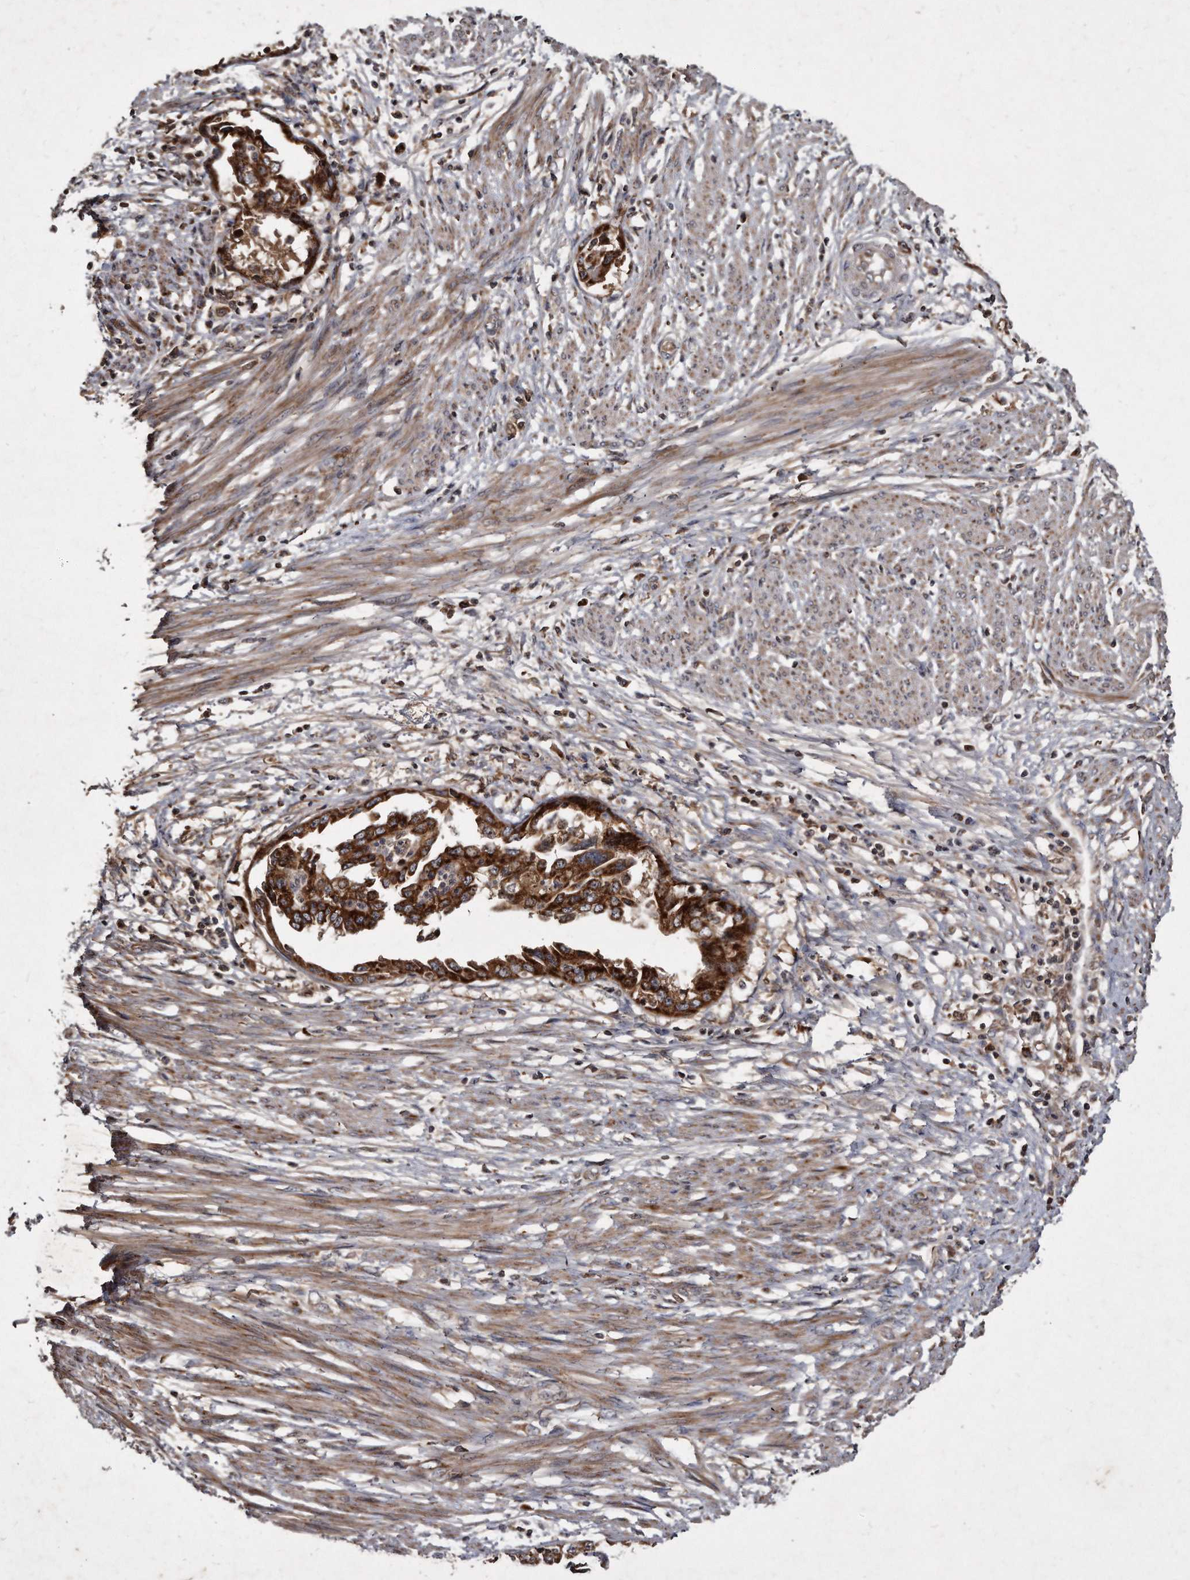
{"staining": {"intensity": "strong", "quantity": ">75%", "location": "cytoplasmic/membranous"}, "tissue": "endometrial cancer", "cell_type": "Tumor cells", "image_type": "cancer", "snomed": [{"axis": "morphology", "description": "Adenocarcinoma, NOS"}, {"axis": "topography", "description": "Endometrium"}], "caption": "Endometrial cancer stained for a protein displays strong cytoplasmic/membranous positivity in tumor cells.", "gene": "FAM136A", "patient": {"sex": "female", "age": 85}}